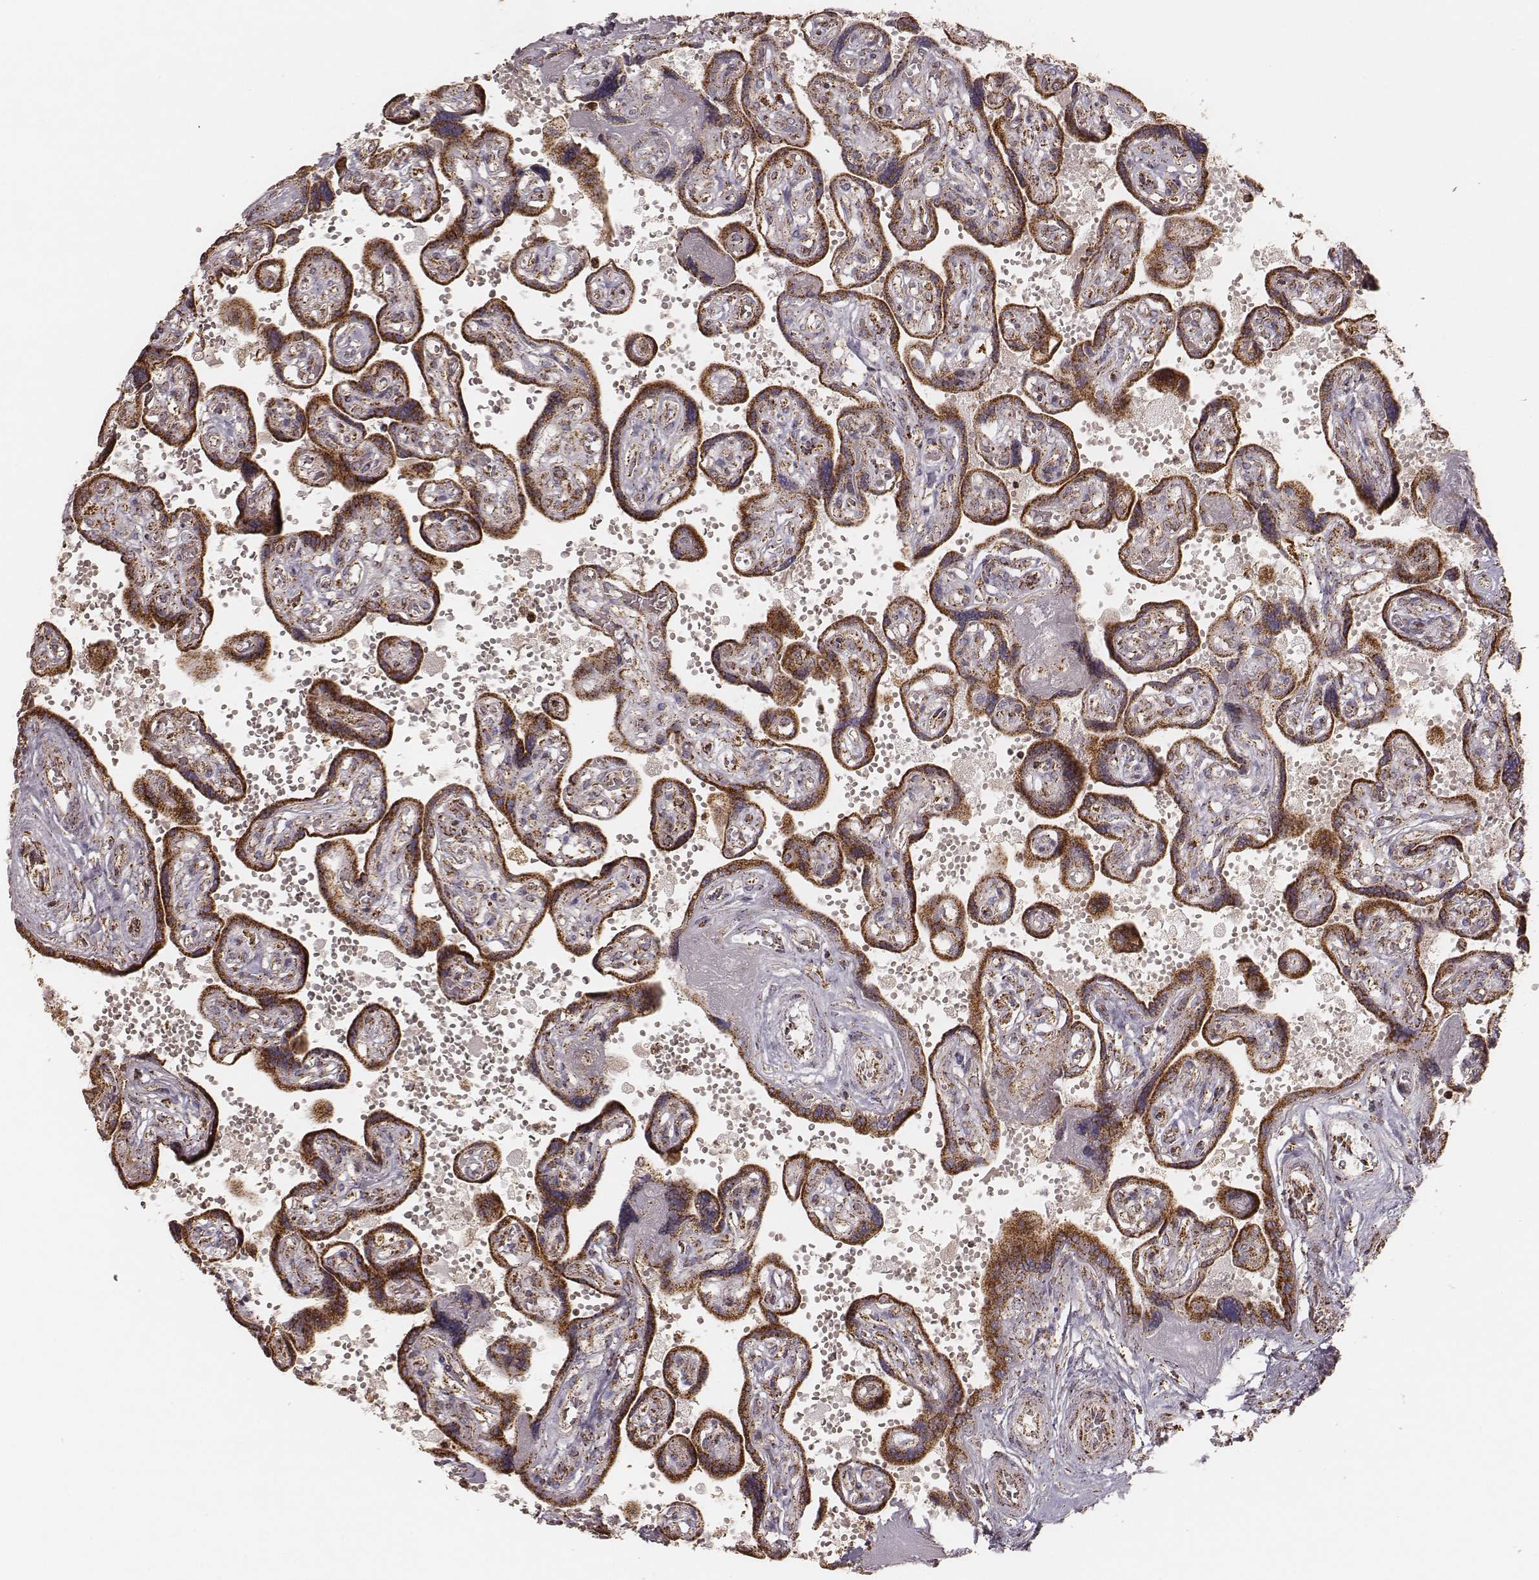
{"staining": {"intensity": "strong", "quantity": ">75%", "location": "cytoplasmic/membranous"}, "tissue": "placenta", "cell_type": "Decidual cells", "image_type": "normal", "snomed": [{"axis": "morphology", "description": "Normal tissue, NOS"}, {"axis": "topography", "description": "Placenta"}], "caption": "Brown immunohistochemical staining in benign placenta demonstrates strong cytoplasmic/membranous staining in about >75% of decidual cells.", "gene": "CS", "patient": {"sex": "female", "age": 32}}